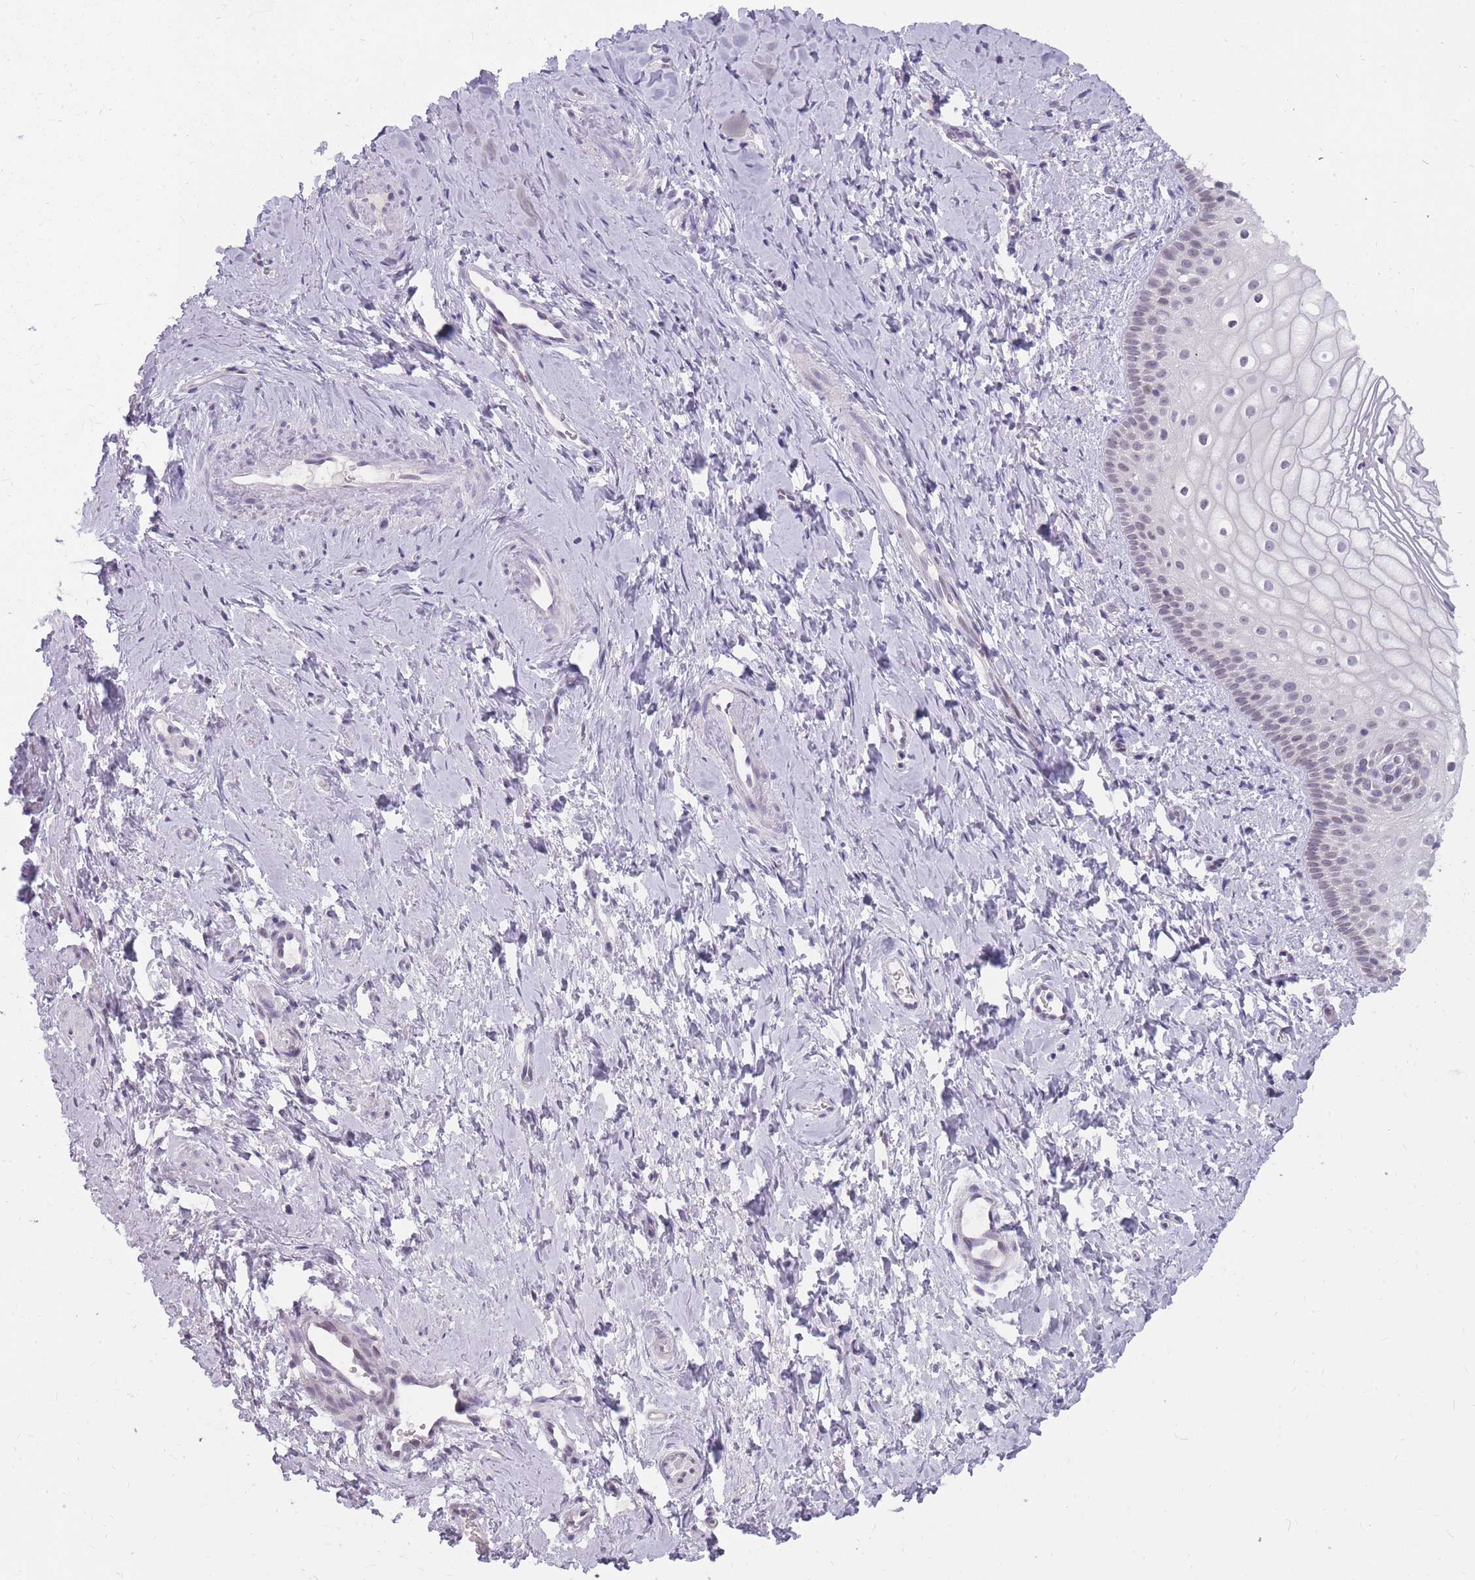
{"staining": {"intensity": "weak", "quantity": "25%-75%", "location": "nuclear"}, "tissue": "vagina", "cell_type": "Squamous epithelial cells", "image_type": "normal", "snomed": [{"axis": "morphology", "description": "Normal tissue, NOS"}, {"axis": "topography", "description": "Vagina"}], "caption": "Weak nuclear protein positivity is present in approximately 25%-75% of squamous epithelial cells in vagina. The protein of interest is stained brown, and the nuclei are stained in blue (DAB IHC with brightfield microscopy, high magnification).", "gene": "POM121C", "patient": {"sex": "female", "age": 56}}